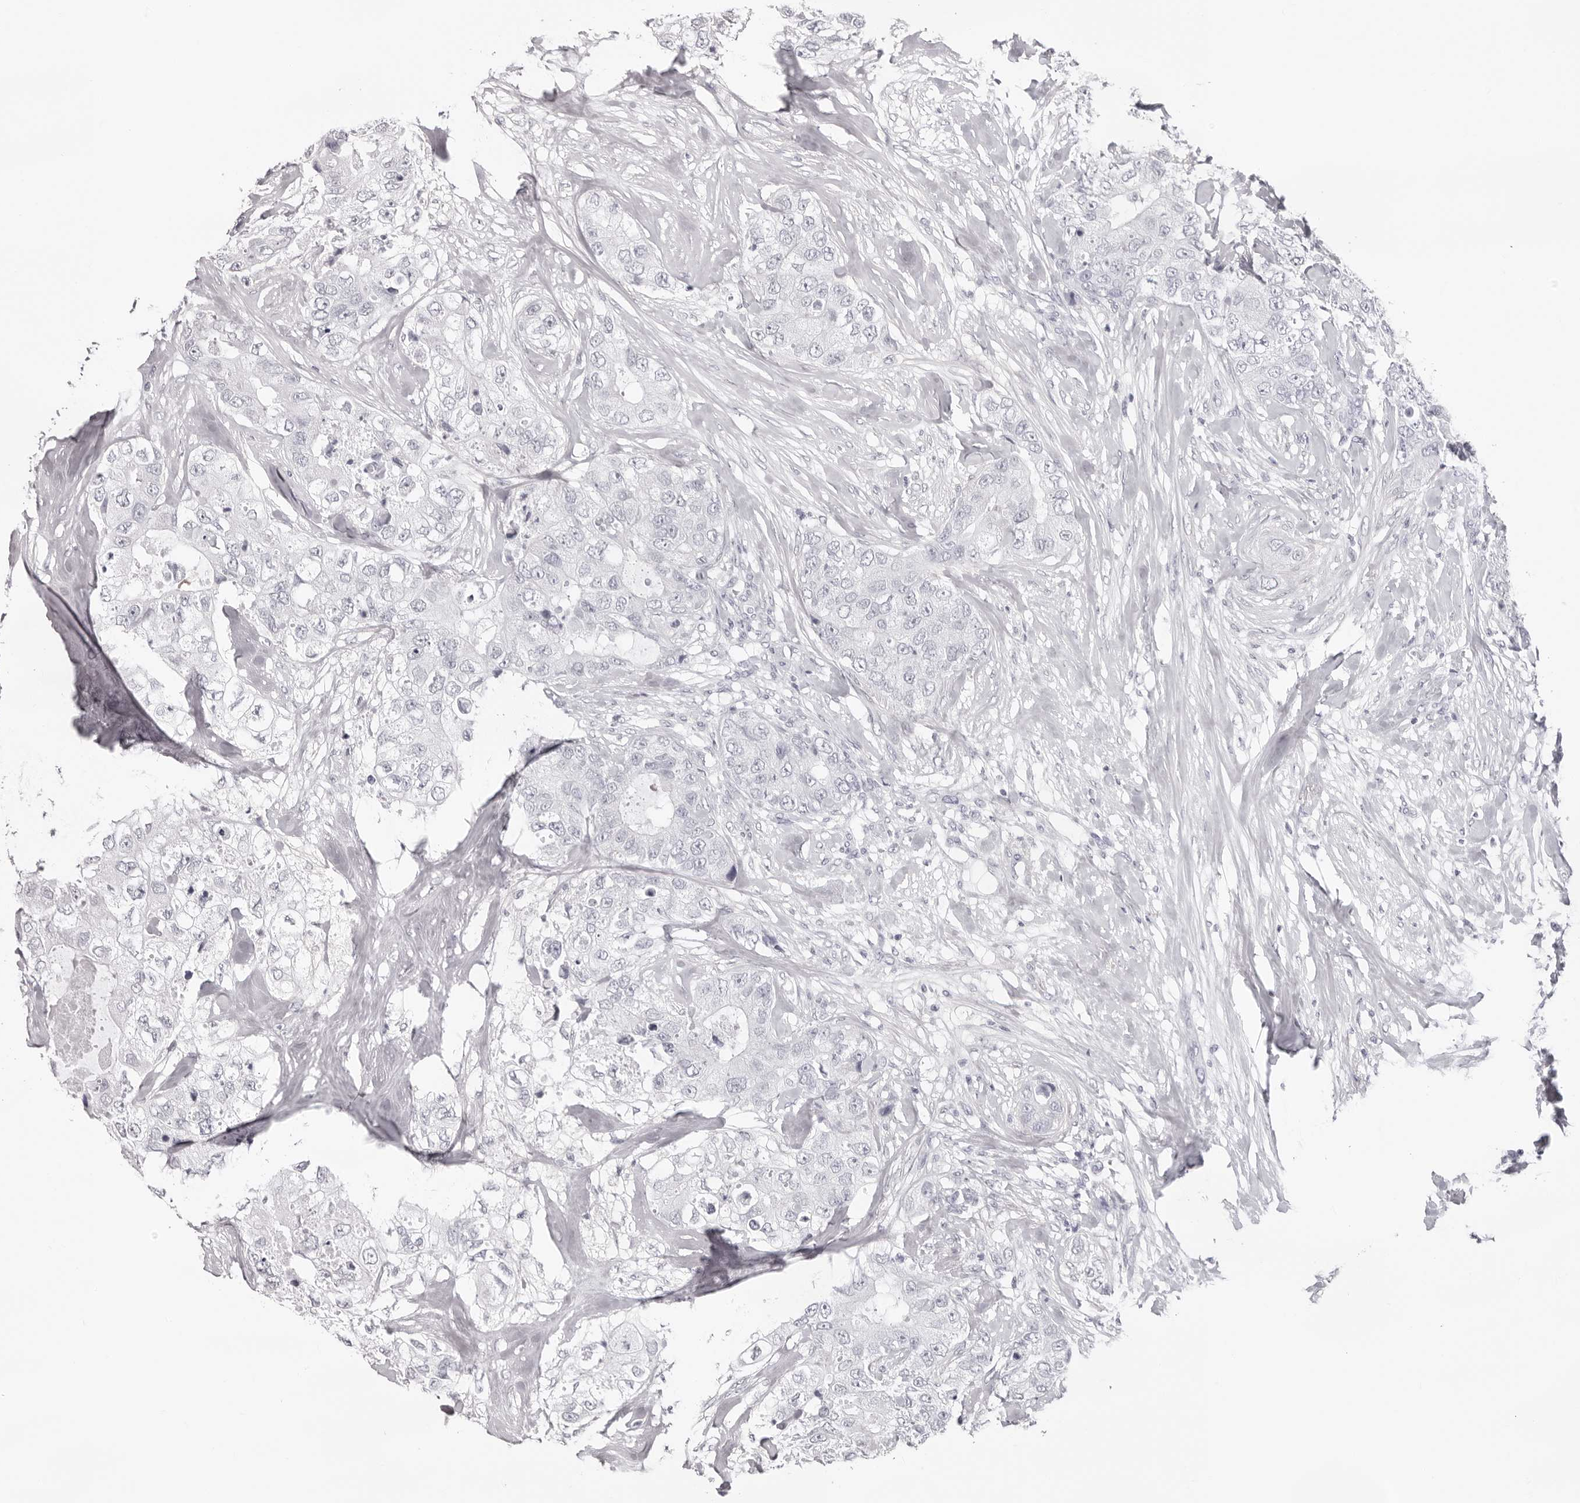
{"staining": {"intensity": "negative", "quantity": "none", "location": "none"}, "tissue": "breast cancer", "cell_type": "Tumor cells", "image_type": "cancer", "snomed": [{"axis": "morphology", "description": "Duct carcinoma"}, {"axis": "topography", "description": "Breast"}], "caption": "Immunohistochemistry (IHC) photomicrograph of breast infiltrating ductal carcinoma stained for a protein (brown), which reveals no expression in tumor cells.", "gene": "INSL3", "patient": {"sex": "female", "age": 62}}